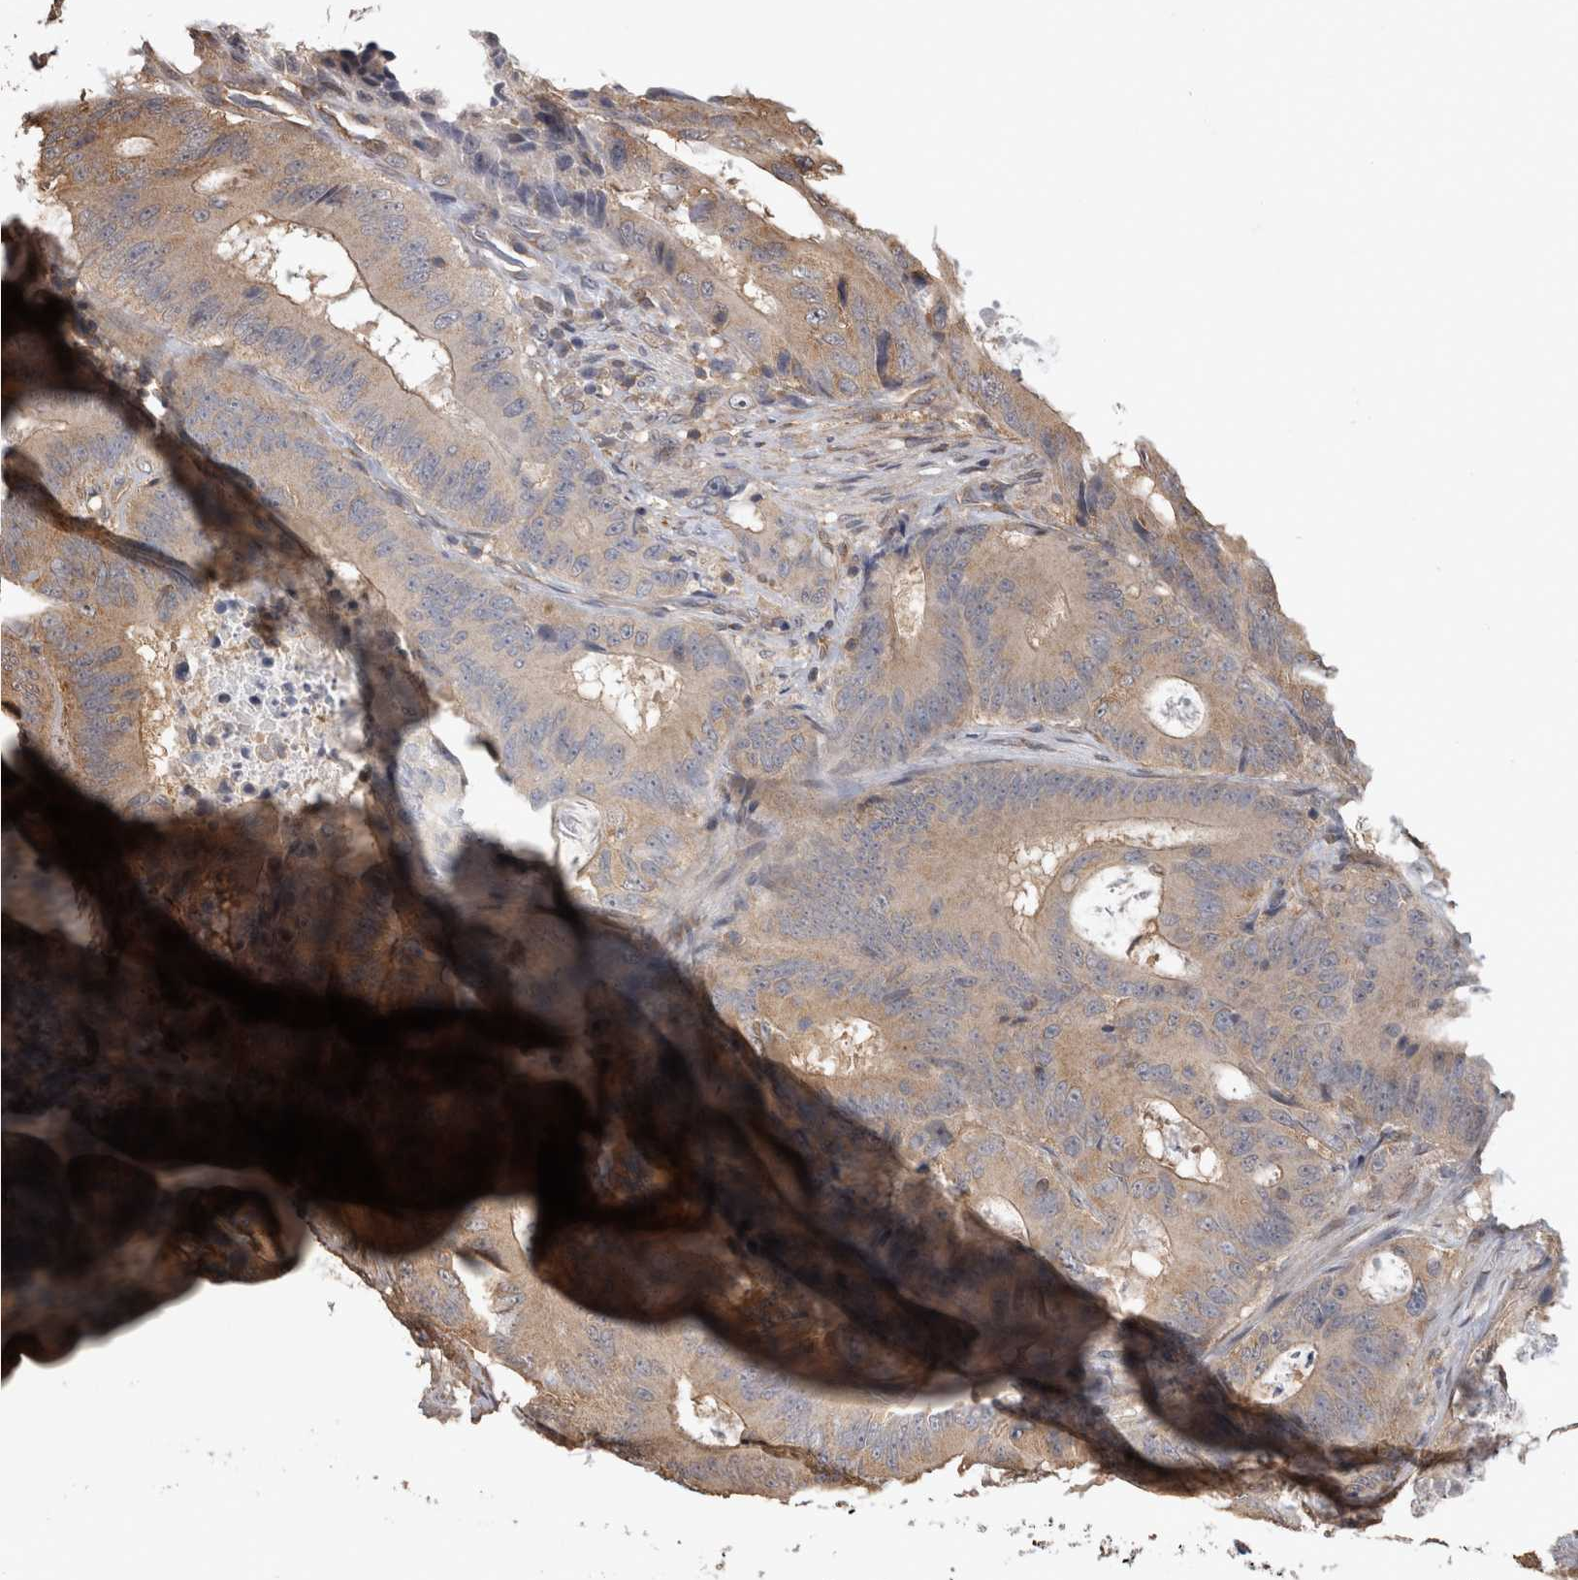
{"staining": {"intensity": "moderate", "quantity": ">75%", "location": "cytoplasmic/membranous"}, "tissue": "colorectal cancer", "cell_type": "Tumor cells", "image_type": "cancer", "snomed": [{"axis": "morphology", "description": "Adenocarcinoma, NOS"}, {"axis": "topography", "description": "Colon"}], "caption": "Immunohistochemical staining of human colorectal cancer demonstrates medium levels of moderate cytoplasmic/membranous protein expression in approximately >75% of tumor cells. The protein of interest is stained brown, and the nuclei are stained in blue (DAB IHC with brightfield microscopy, high magnification).", "gene": "ATXN2", "patient": {"sex": "male", "age": 83}}